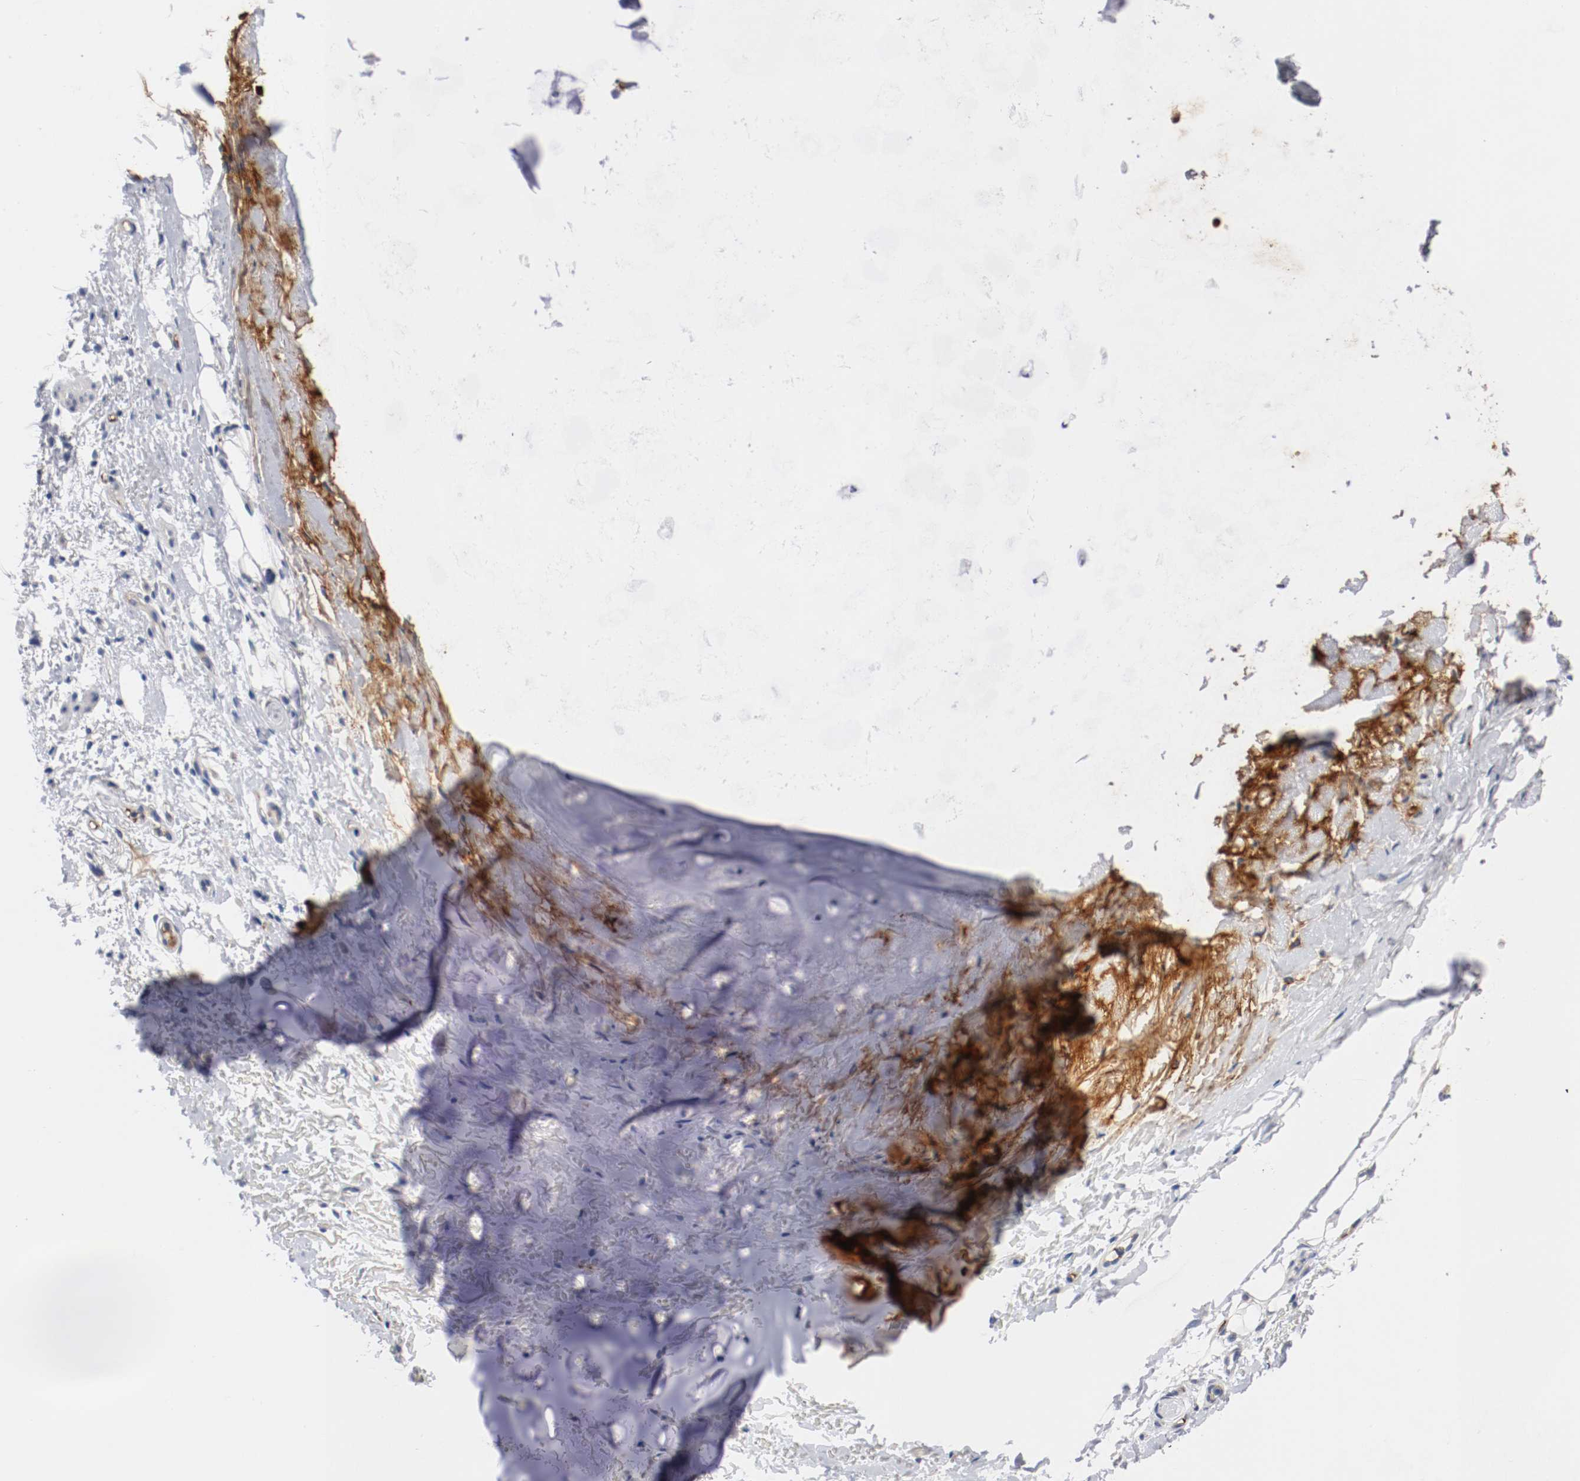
{"staining": {"intensity": "negative", "quantity": "none", "location": "none"}, "tissue": "adipose tissue", "cell_type": "Adipocytes", "image_type": "normal", "snomed": [{"axis": "morphology", "description": "Normal tissue, NOS"}, {"axis": "topography", "description": "Cartilage tissue"}, {"axis": "topography", "description": "Bronchus"}], "caption": "Immunohistochemistry histopathology image of benign adipose tissue: adipose tissue stained with DAB (3,3'-diaminobenzidine) demonstrates no significant protein expression in adipocytes.", "gene": "TNC", "patient": {"sex": "female", "age": 73}}